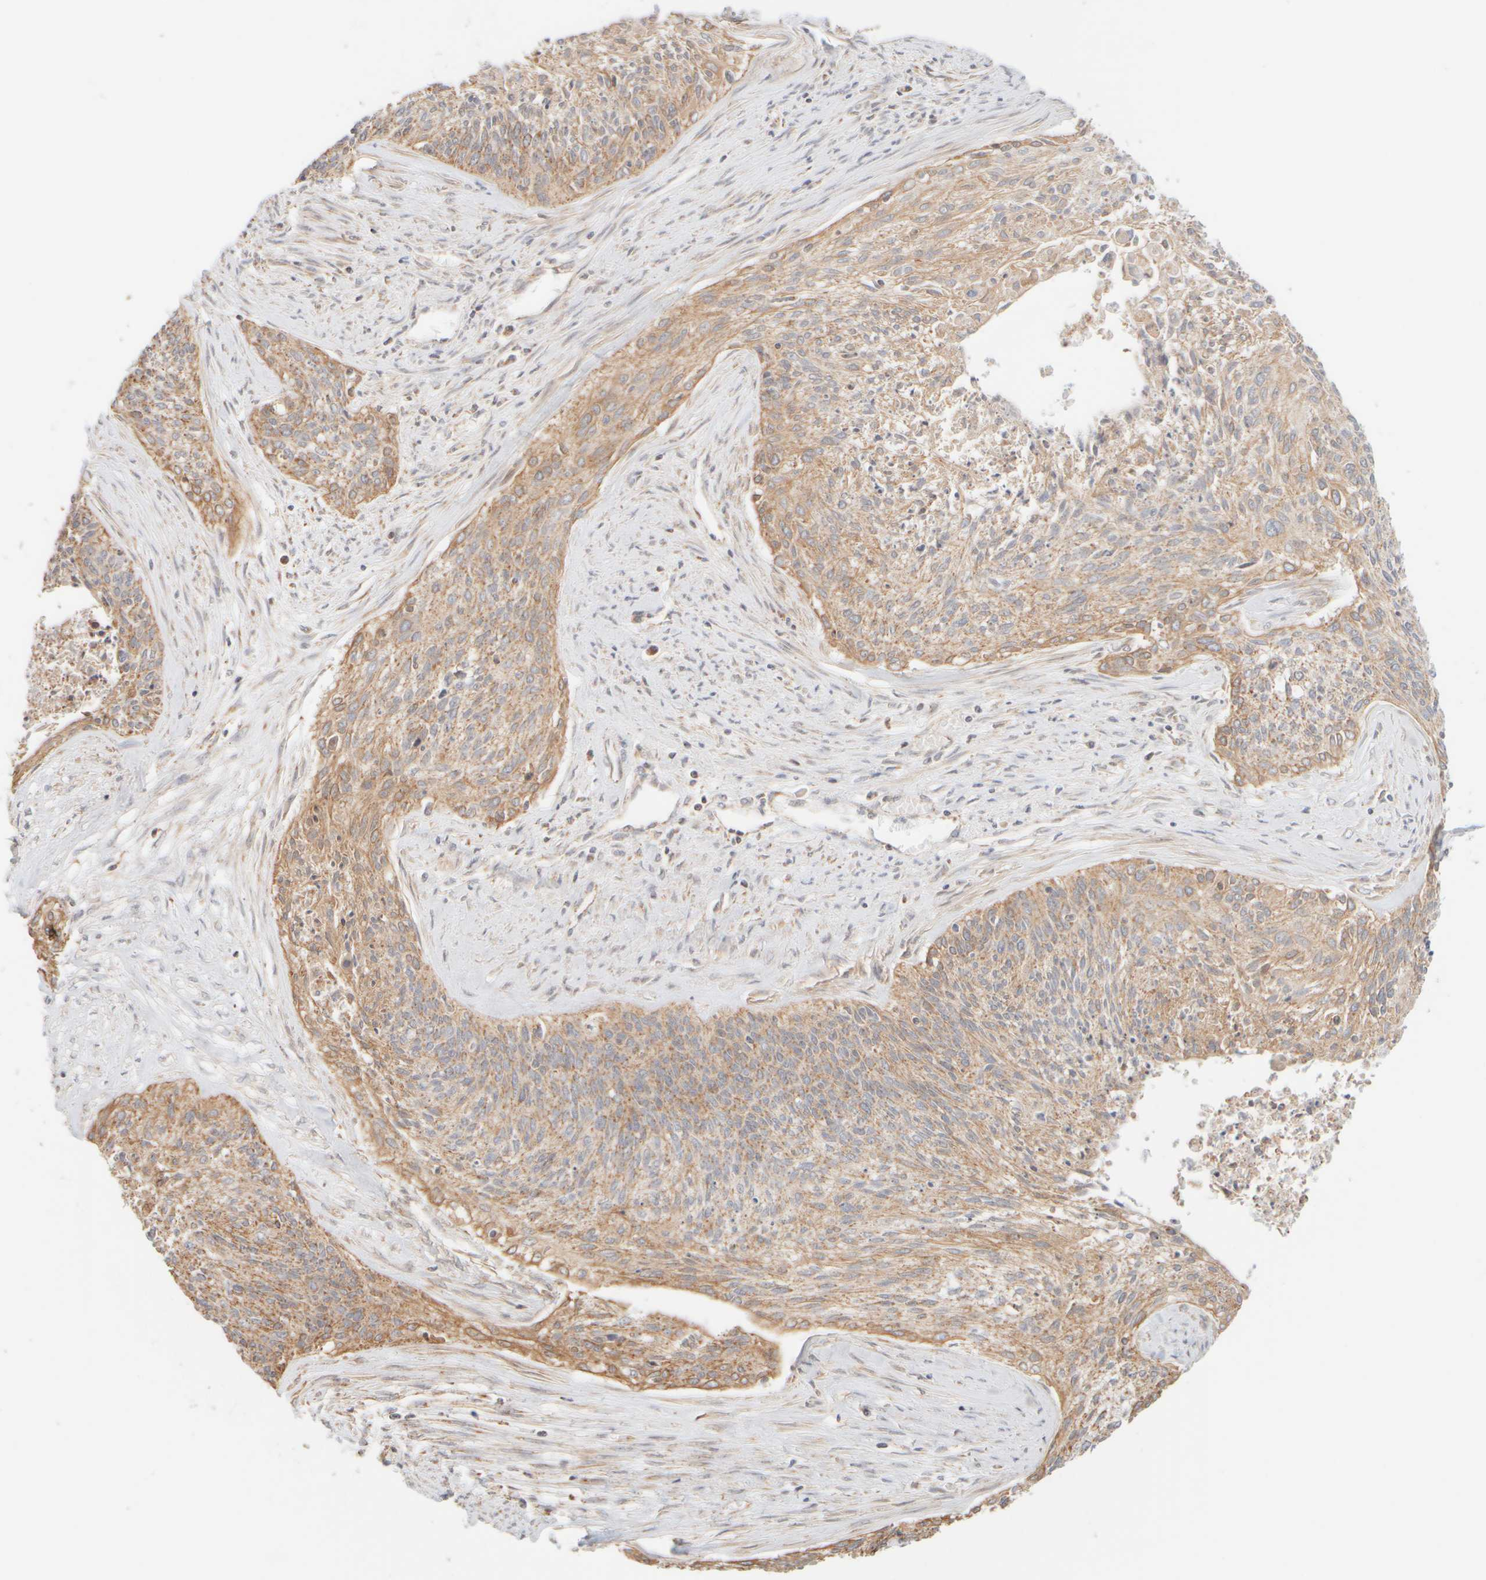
{"staining": {"intensity": "moderate", "quantity": ">75%", "location": "cytoplasmic/membranous"}, "tissue": "cervical cancer", "cell_type": "Tumor cells", "image_type": "cancer", "snomed": [{"axis": "morphology", "description": "Squamous cell carcinoma, NOS"}, {"axis": "topography", "description": "Cervix"}], "caption": "Human cervical squamous cell carcinoma stained with a protein marker reveals moderate staining in tumor cells.", "gene": "APBB2", "patient": {"sex": "female", "age": 55}}